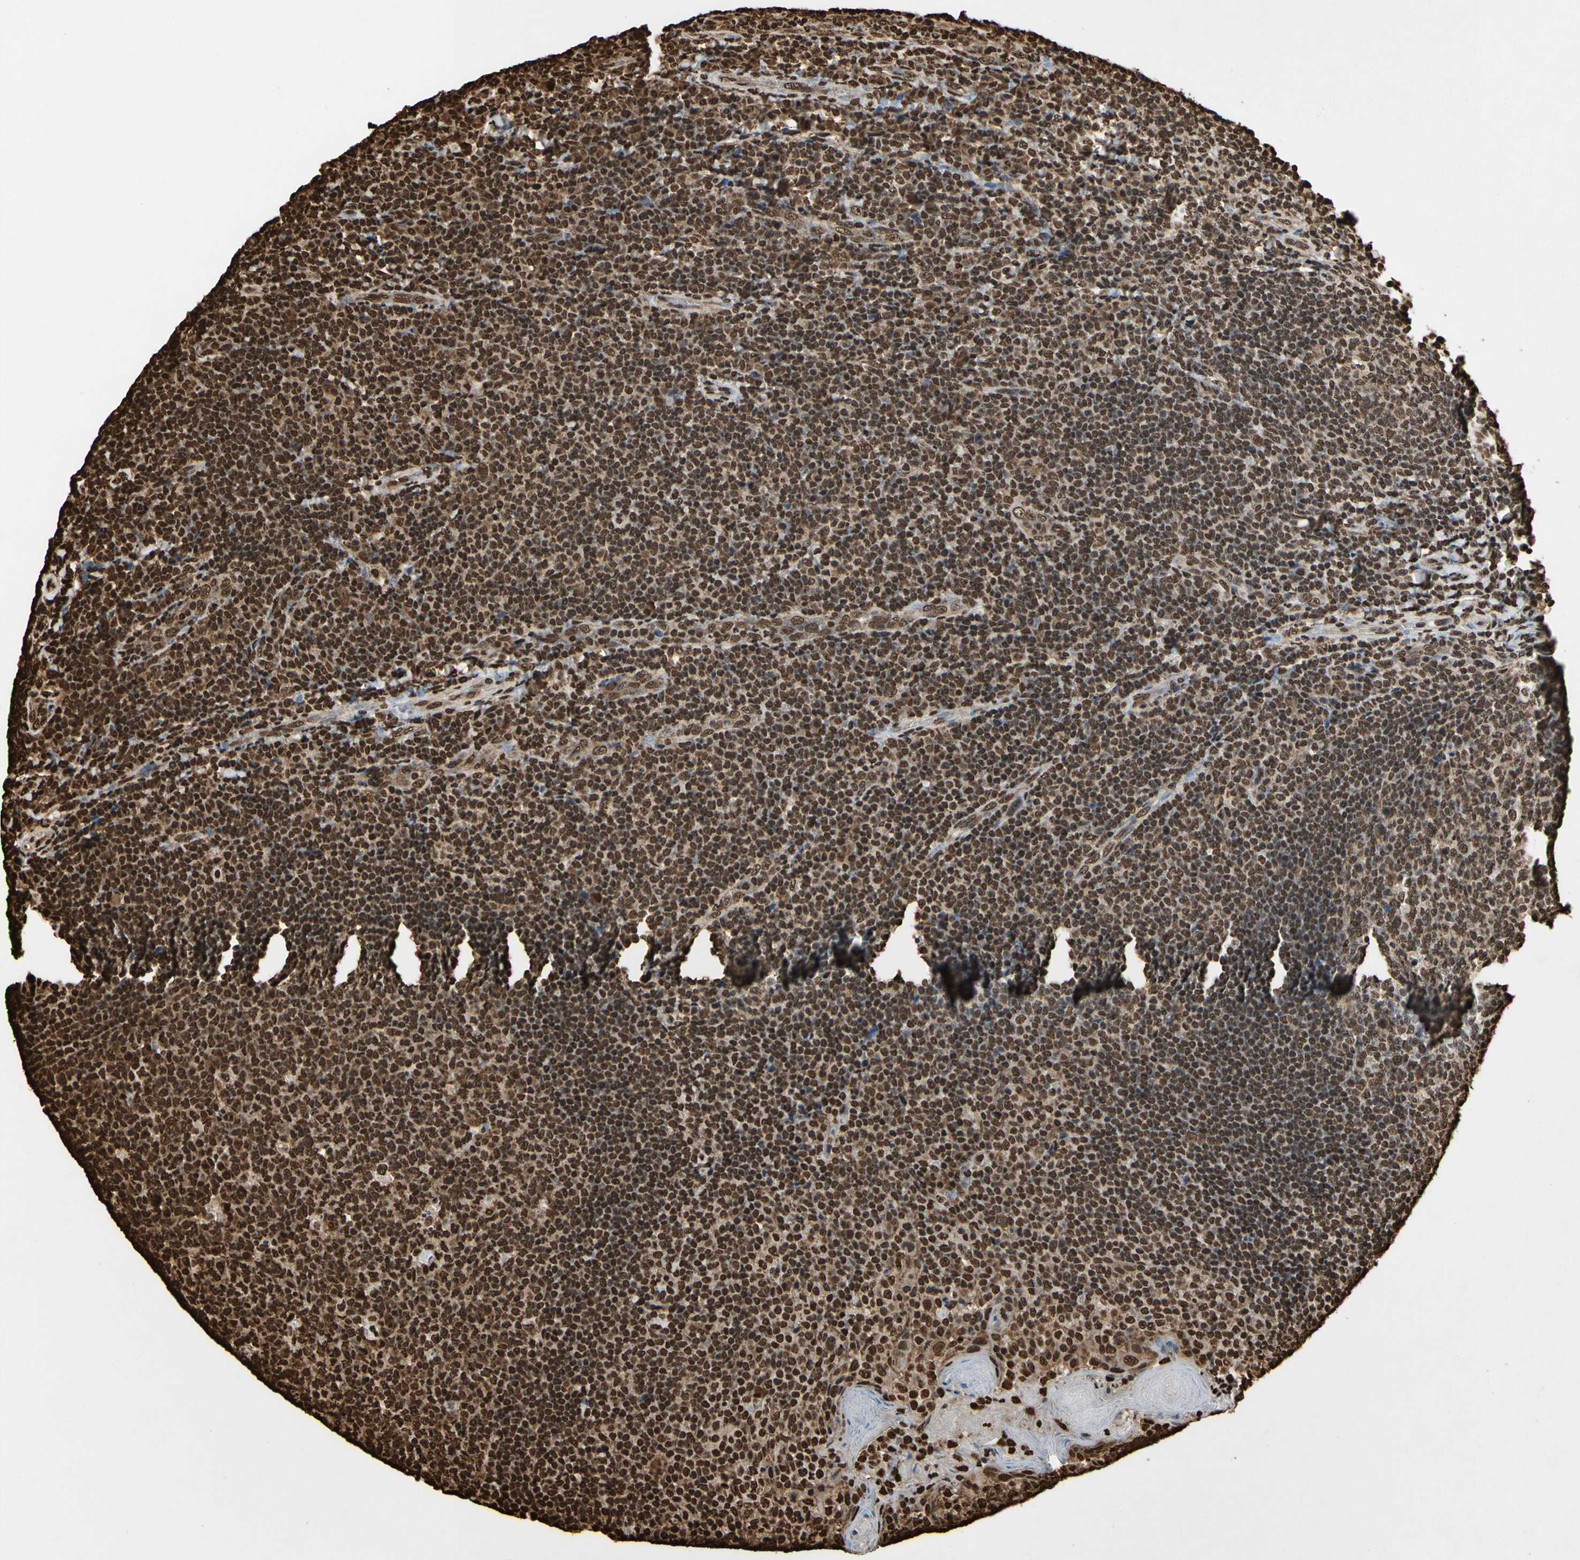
{"staining": {"intensity": "strong", "quantity": ">75%", "location": "cytoplasmic/membranous,nuclear"}, "tissue": "tonsil", "cell_type": "Germinal center cells", "image_type": "normal", "snomed": [{"axis": "morphology", "description": "Normal tissue, NOS"}, {"axis": "topography", "description": "Tonsil"}], "caption": "About >75% of germinal center cells in unremarkable human tonsil demonstrate strong cytoplasmic/membranous,nuclear protein expression as visualized by brown immunohistochemical staining.", "gene": "HNRNPK", "patient": {"sex": "male", "age": 17}}